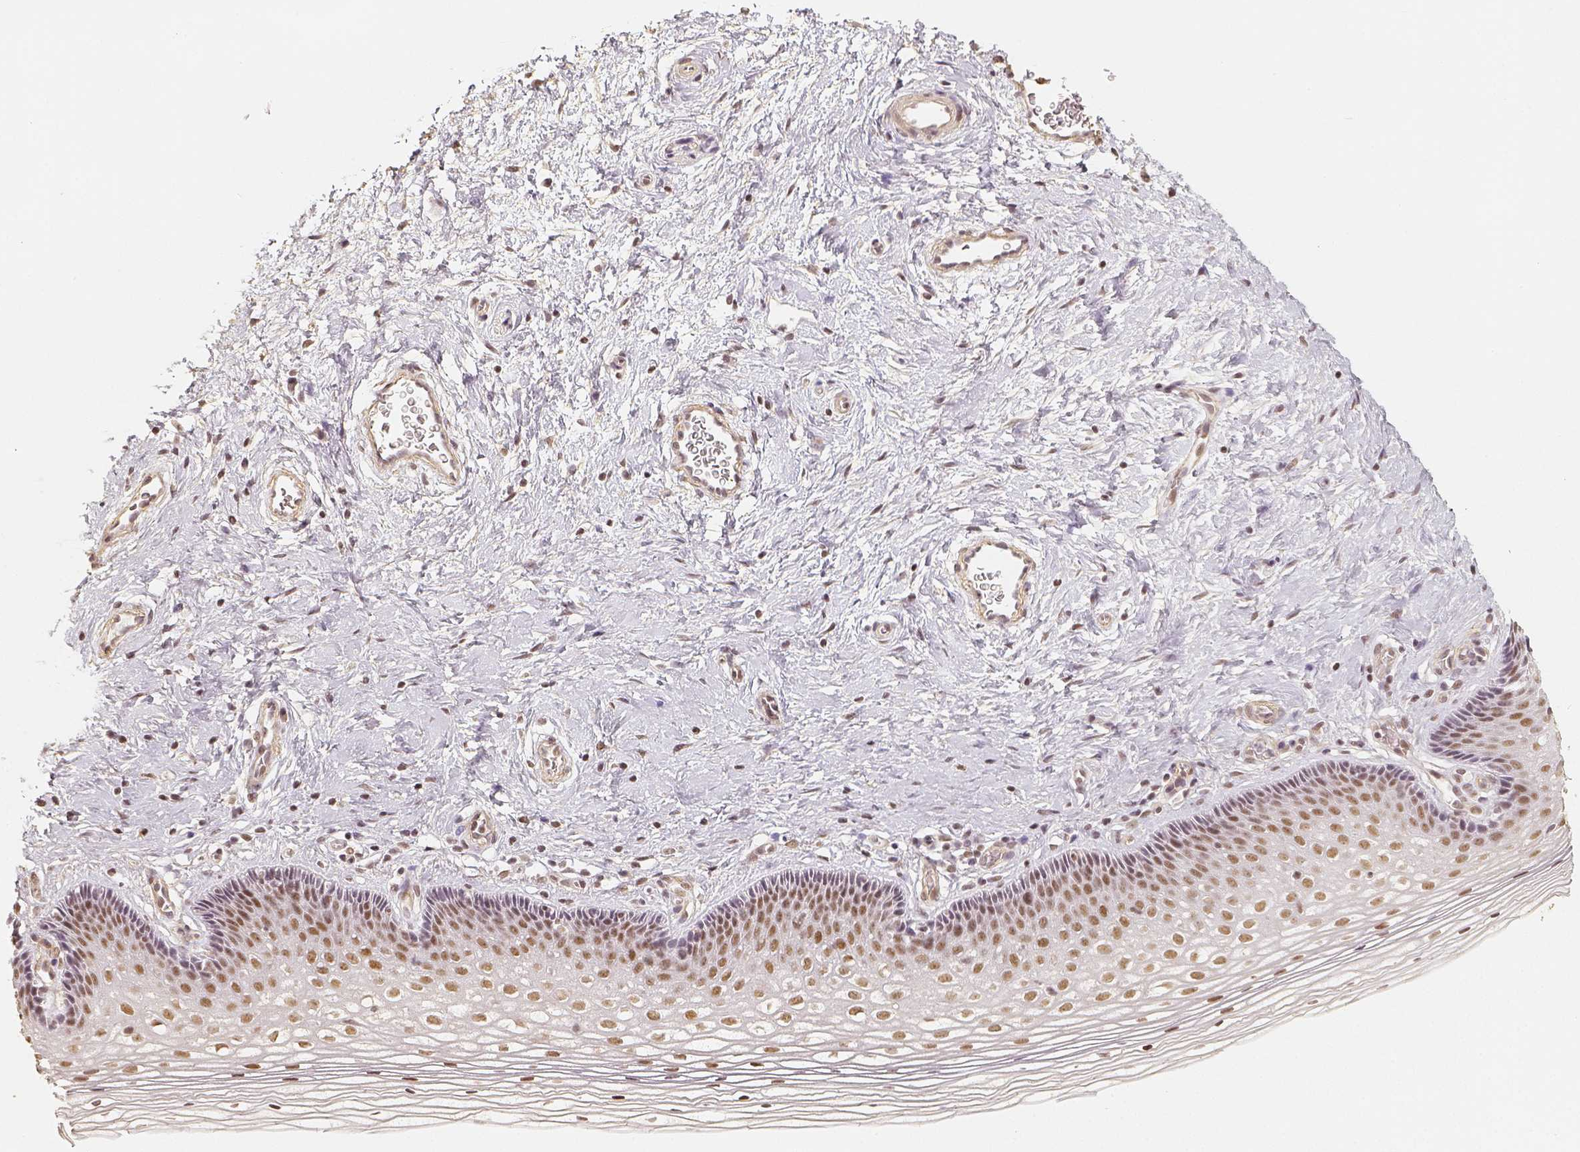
{"staining": {"intensity": "moderate", "quantity": ">75%", "location": "nuclear"}, "tissue": "cervix", "cell_type": "Squamous epithelial cells", "image_type": "normal", "snomed": [{"axis": "morphology", "description": "Normal tissue, NOS"}, {"axis": "topography", "description": "Cervix"}], "caption": "Squamous epithelial cells reveal medium levels of moderate nuclear staining in approximately >75% of cells in unremarkable human cervix. Immunohistochemistry stains the protein in brown and the nuclei are stained blue.", "gene": "HDAC1", "patient": {"sex": "female", "age": 34}}